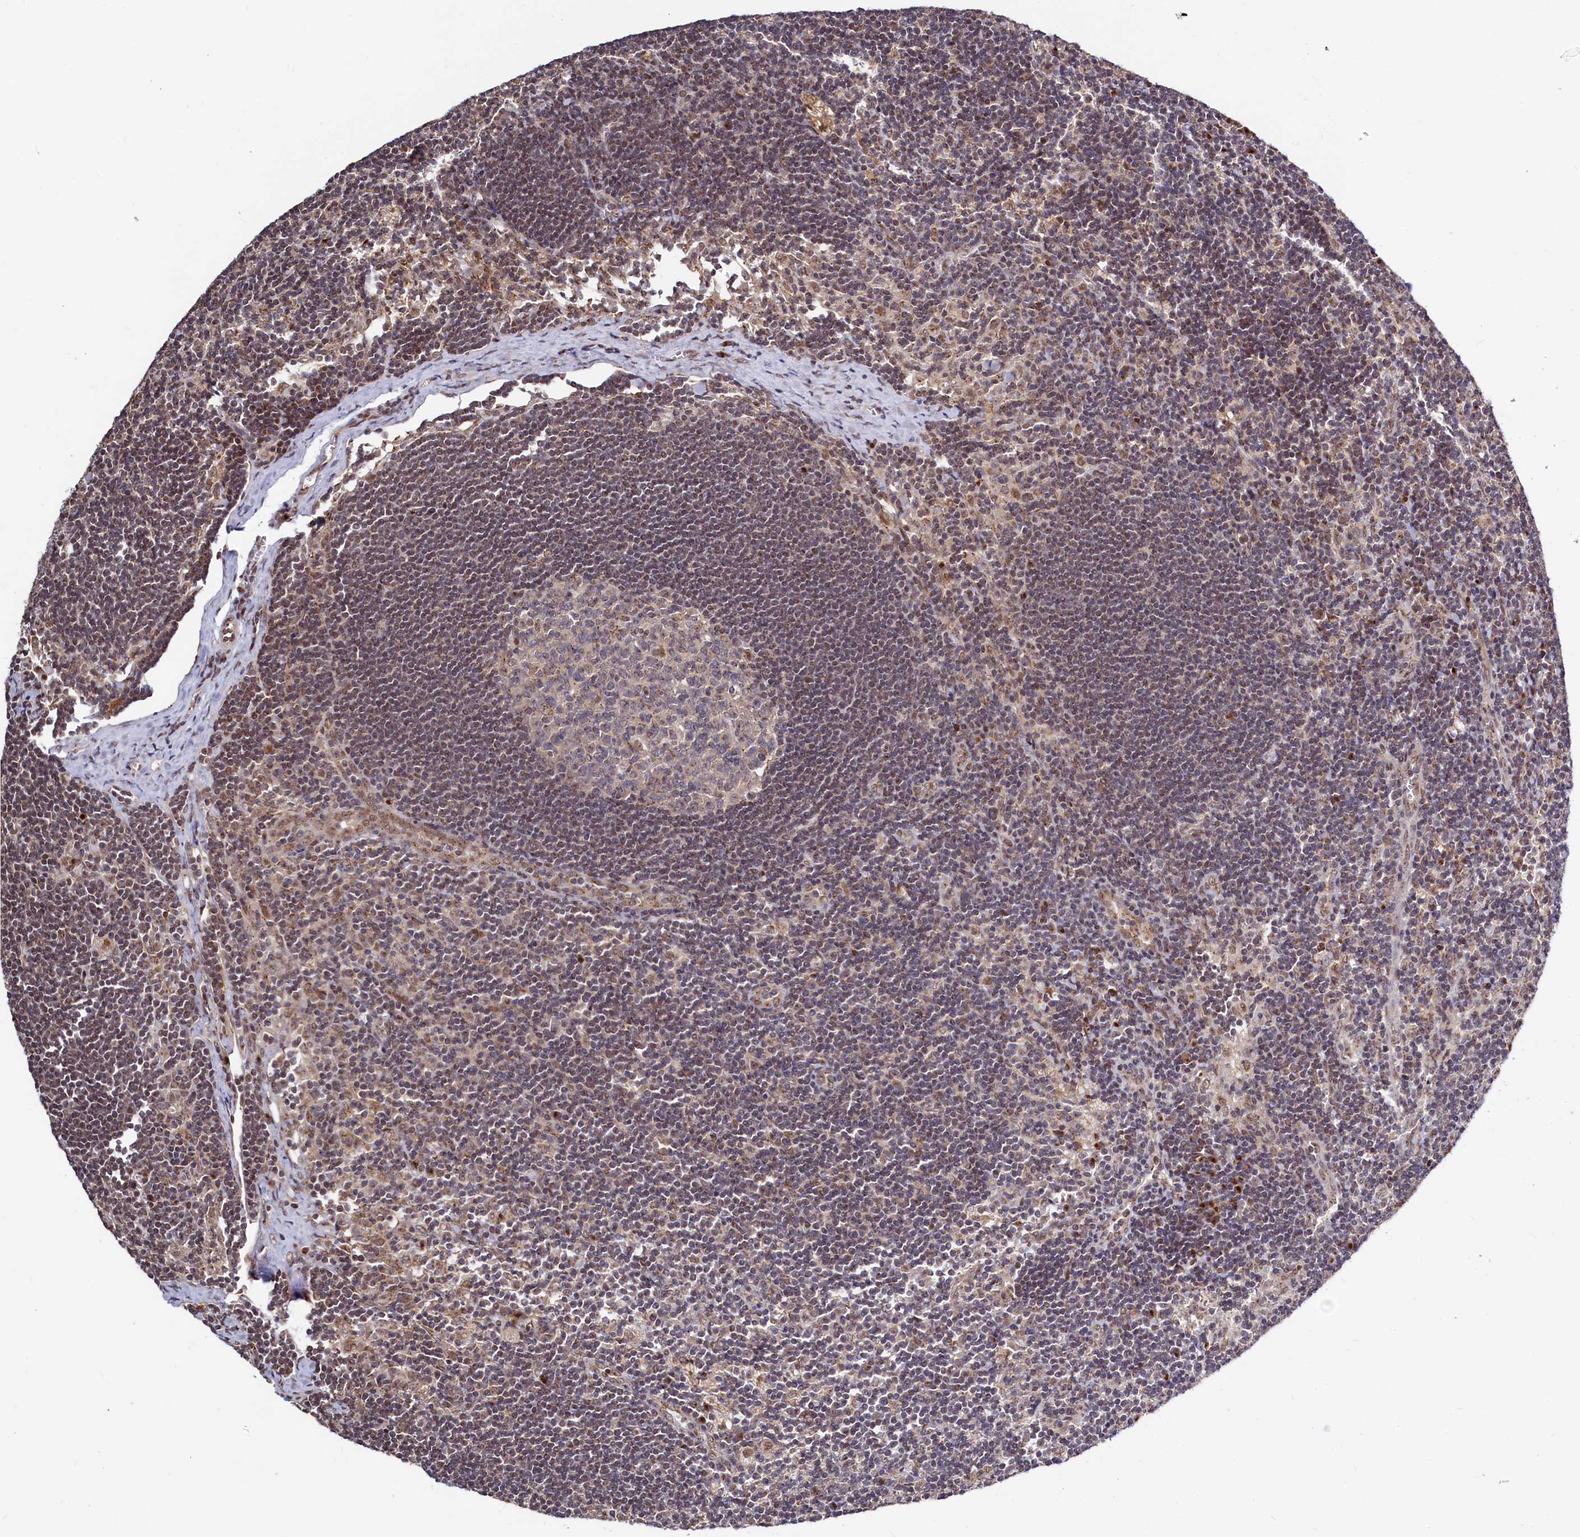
{"staining": {"intensity": "weak", "quantity": "<25%", "location": "cytoplasmic/membranous"}, "tissue": "lymph node", "cell_type": "Germinal center cells", "image_type": "normal", "snomed": [{"axis": "morphology", "description": "Normal tissue, NOS"}, {"axis": "topography", "description": "Lymph node"}], "caption": "Immunohistochemical staining of unremarkable human lymph node exhibits no significant expression in germinal center cells. The staining is performed using DAB (3,3'-diaminobenzidine) brown chromogen with nuclei counter-stained in using hematoxylin.", "gene": "SEC24C", "patient": {"sex": "male", "age": 24}}